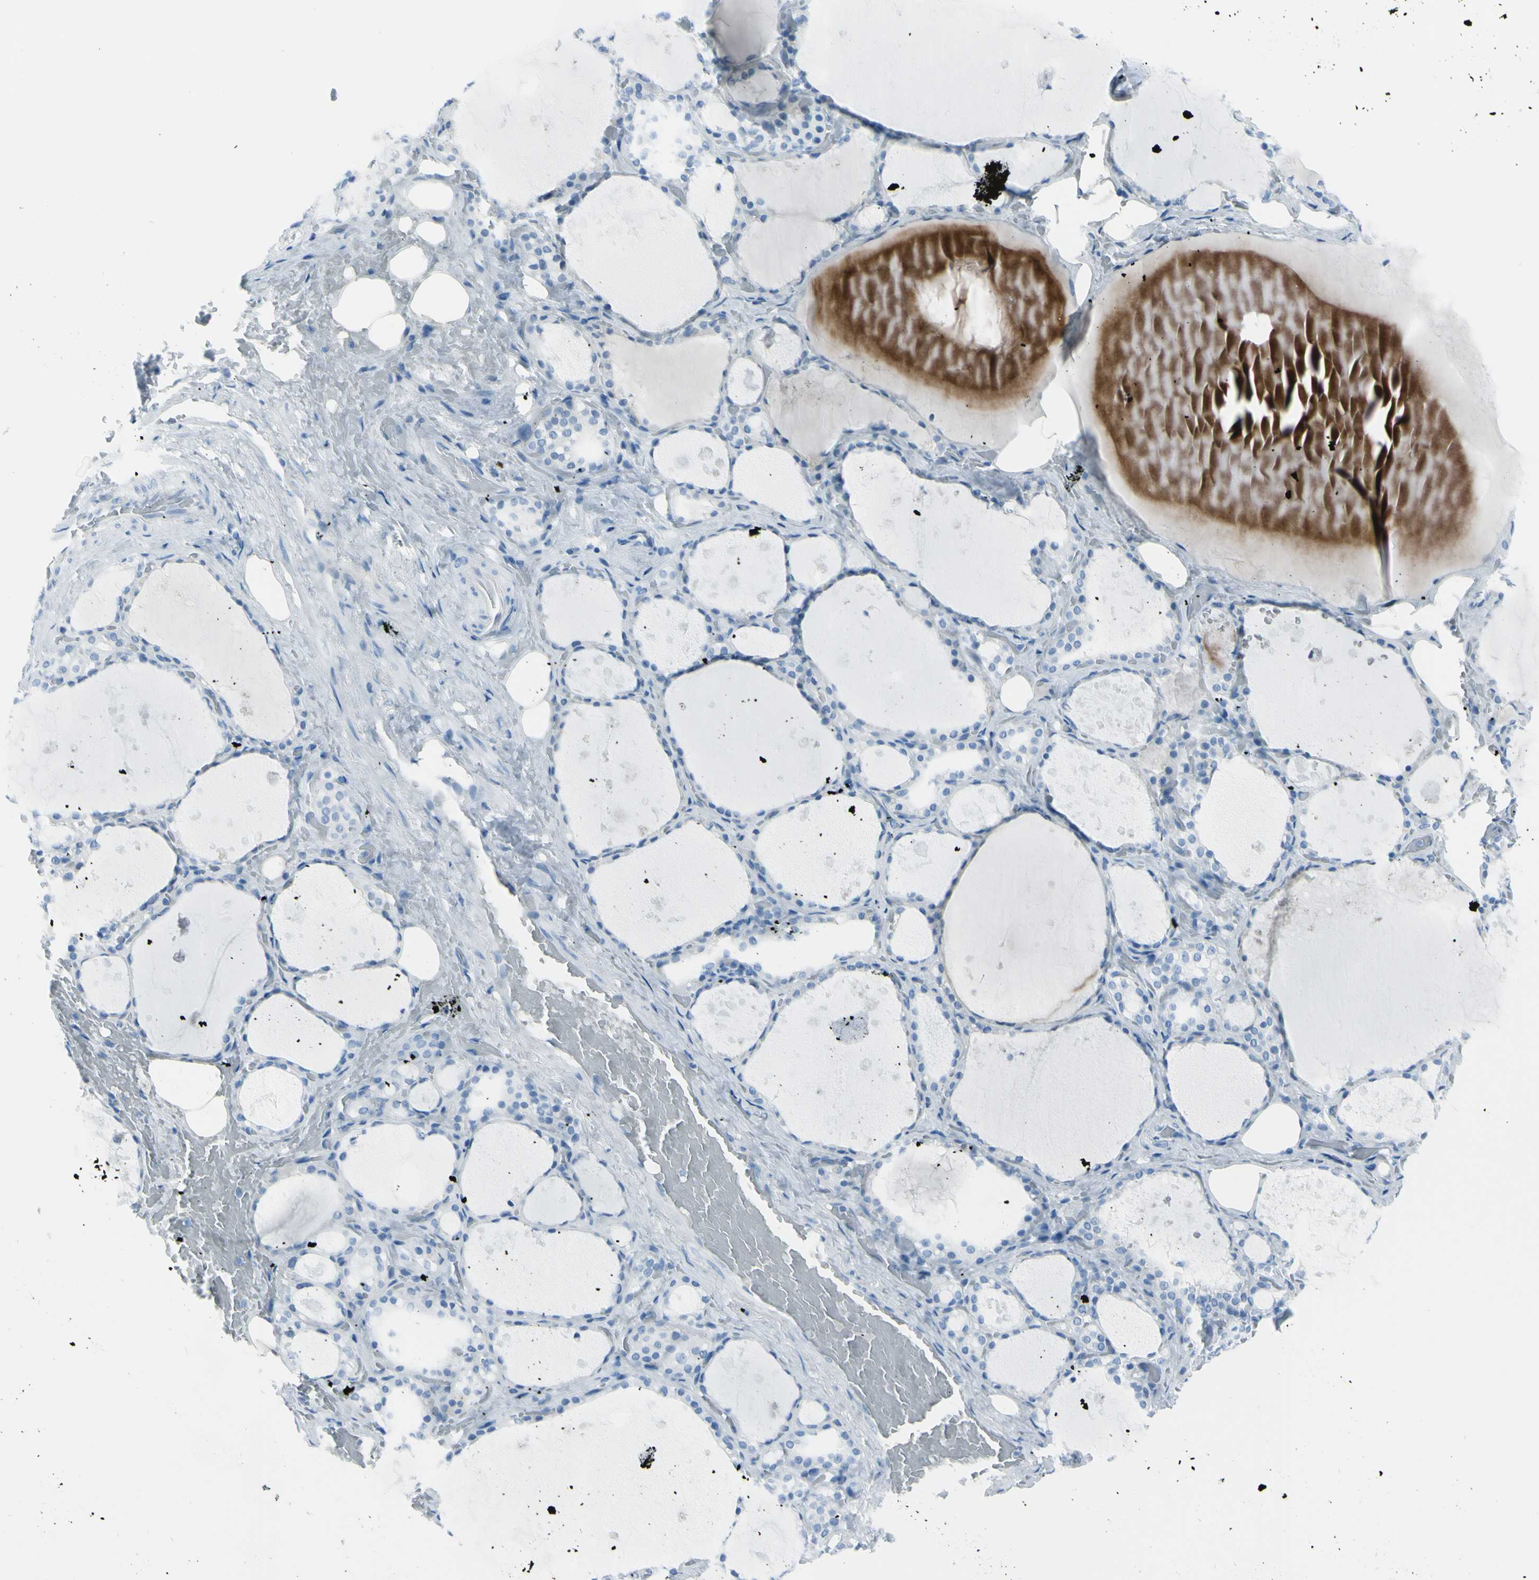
{"staining": {"intensity": "negative", "quantity": "none", "location": "none"}, "tissue": "thyroid gland", "cell_type": "Glandular cells", "image_type": "normal", "snomed": [{"axis": "morphology", "description": "Normal tissue, NOS"}, {"axis": "topography", "description": "Thyroid gland"}], "caption": "A photomicrograph of thyroid gland stained for a protein exhibits no brown staining in glandular cells.", "gene": "AFP", "patient": {"sex": "male", "age": 61}}